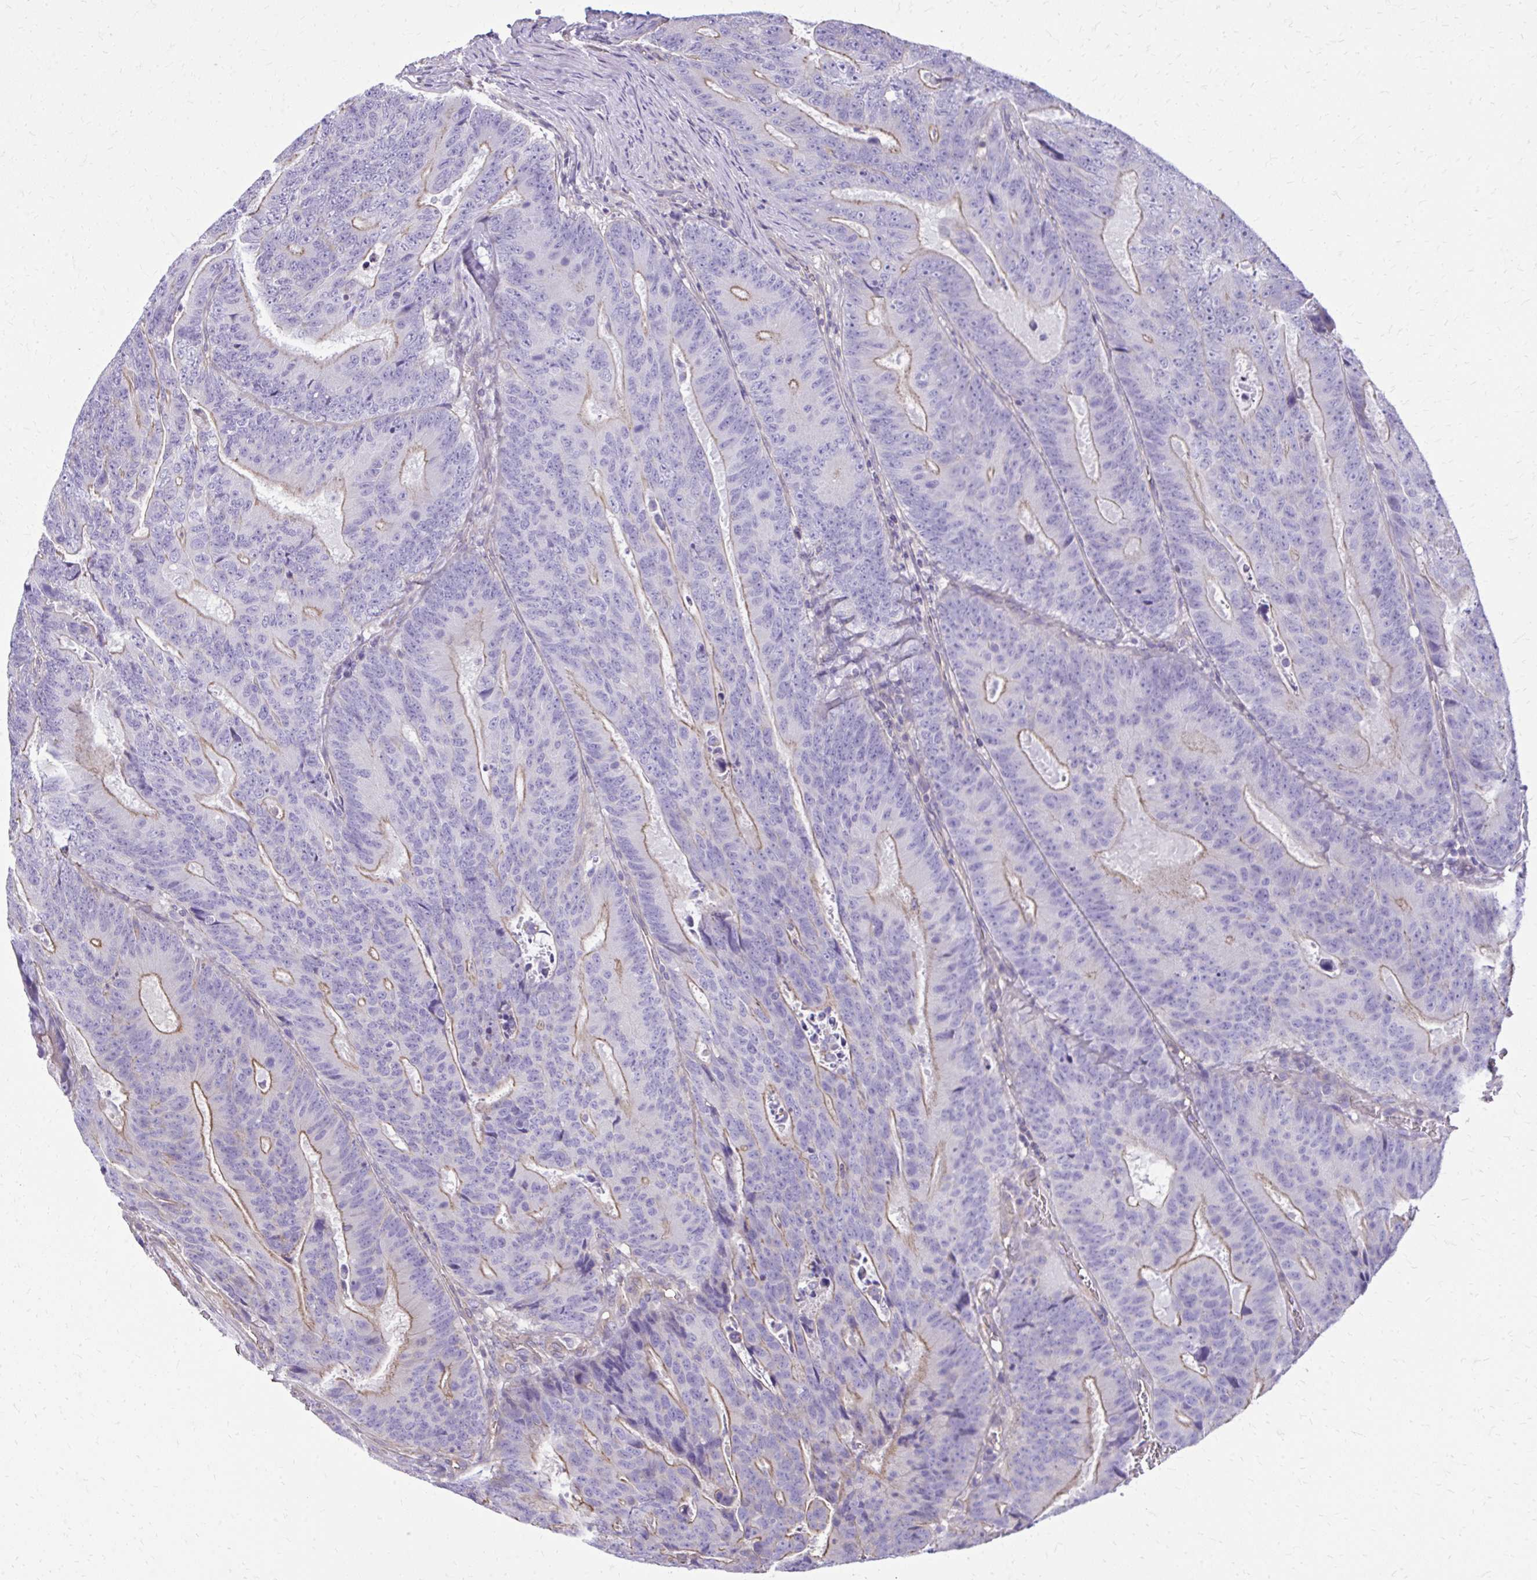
{"staining": {"intensity": "moderate", "quantity": "25%-75%", "location": "cytoplasmic/membranous"}, "tissue": "colorectal cancer", "cell_type": "Tumor cells", "image_type": "cancer", "snomed": [{"axis": "morphology", "description": "Adenocarcinoma, NOS"}, {"axis": "topography", "description": "Colon"}], "caption": "High-power microscopy captured an immunohistochemistry (IHC) image of colorectal cancer, revealing moderate cytoplasmic/membranous expression in about 25%-75% of tumor cells.", "gene": "RUNDC3B", "patient": {"sex": "female", "age": 48}}